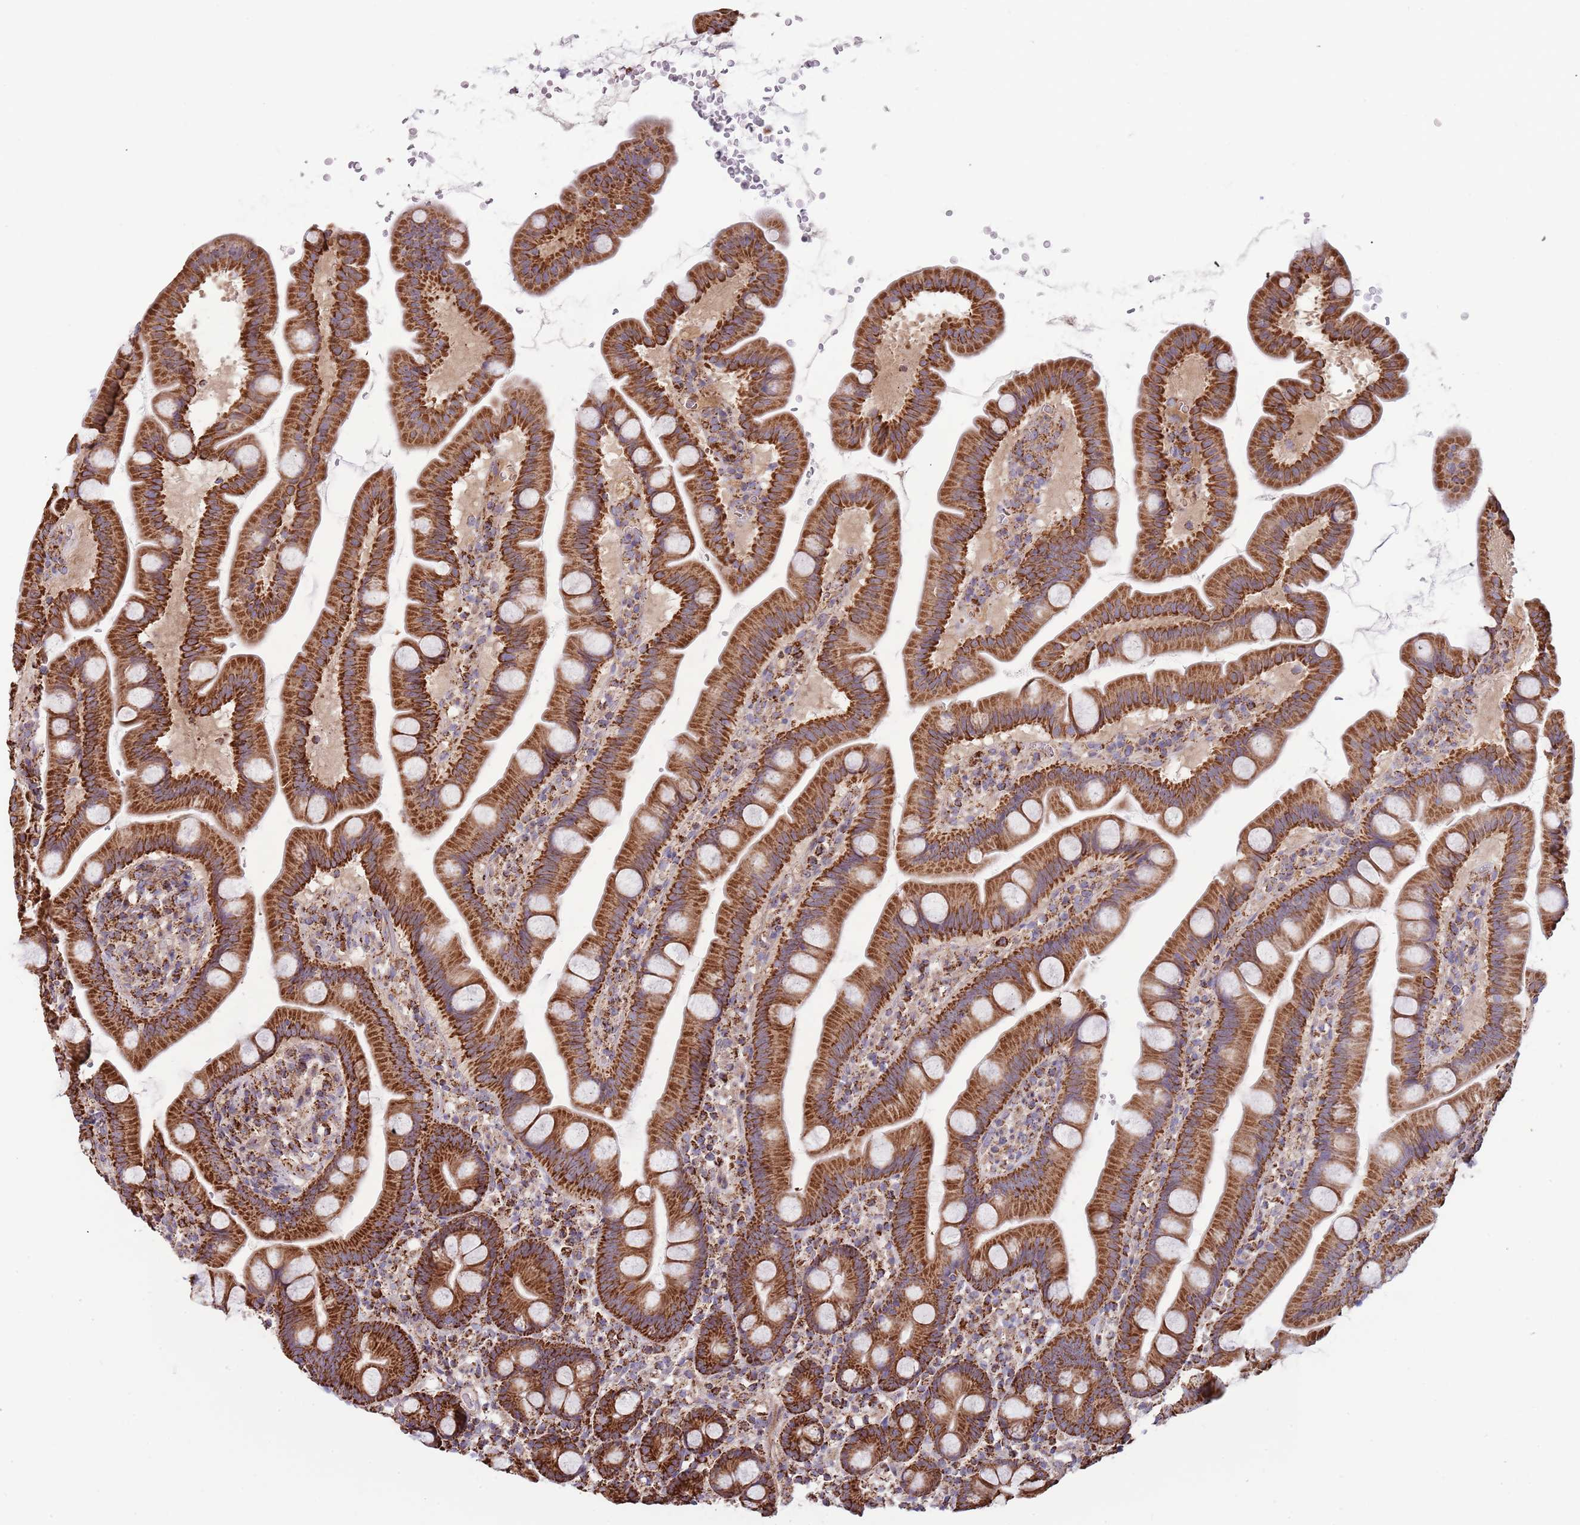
{"staining": {"intensity": "strong", "quantity": ">75%", "location": "cytoplasmic/membranous"}, "tissue": "small intestine", "cell_type": "Glandular cells", "image_type": "normal", "snomed": [{"axis": "morphology", "description": "Normal tissue, NOS"}, {"axis": "topography", "description": "Small intestine"}], "caption": "The immunohistochemical stain shows strong cytoplasmic/membranous staining in glandular cells of normal small intestine.", "gene": "VPS16", "patient": {"sex": "female", "age": 68}}